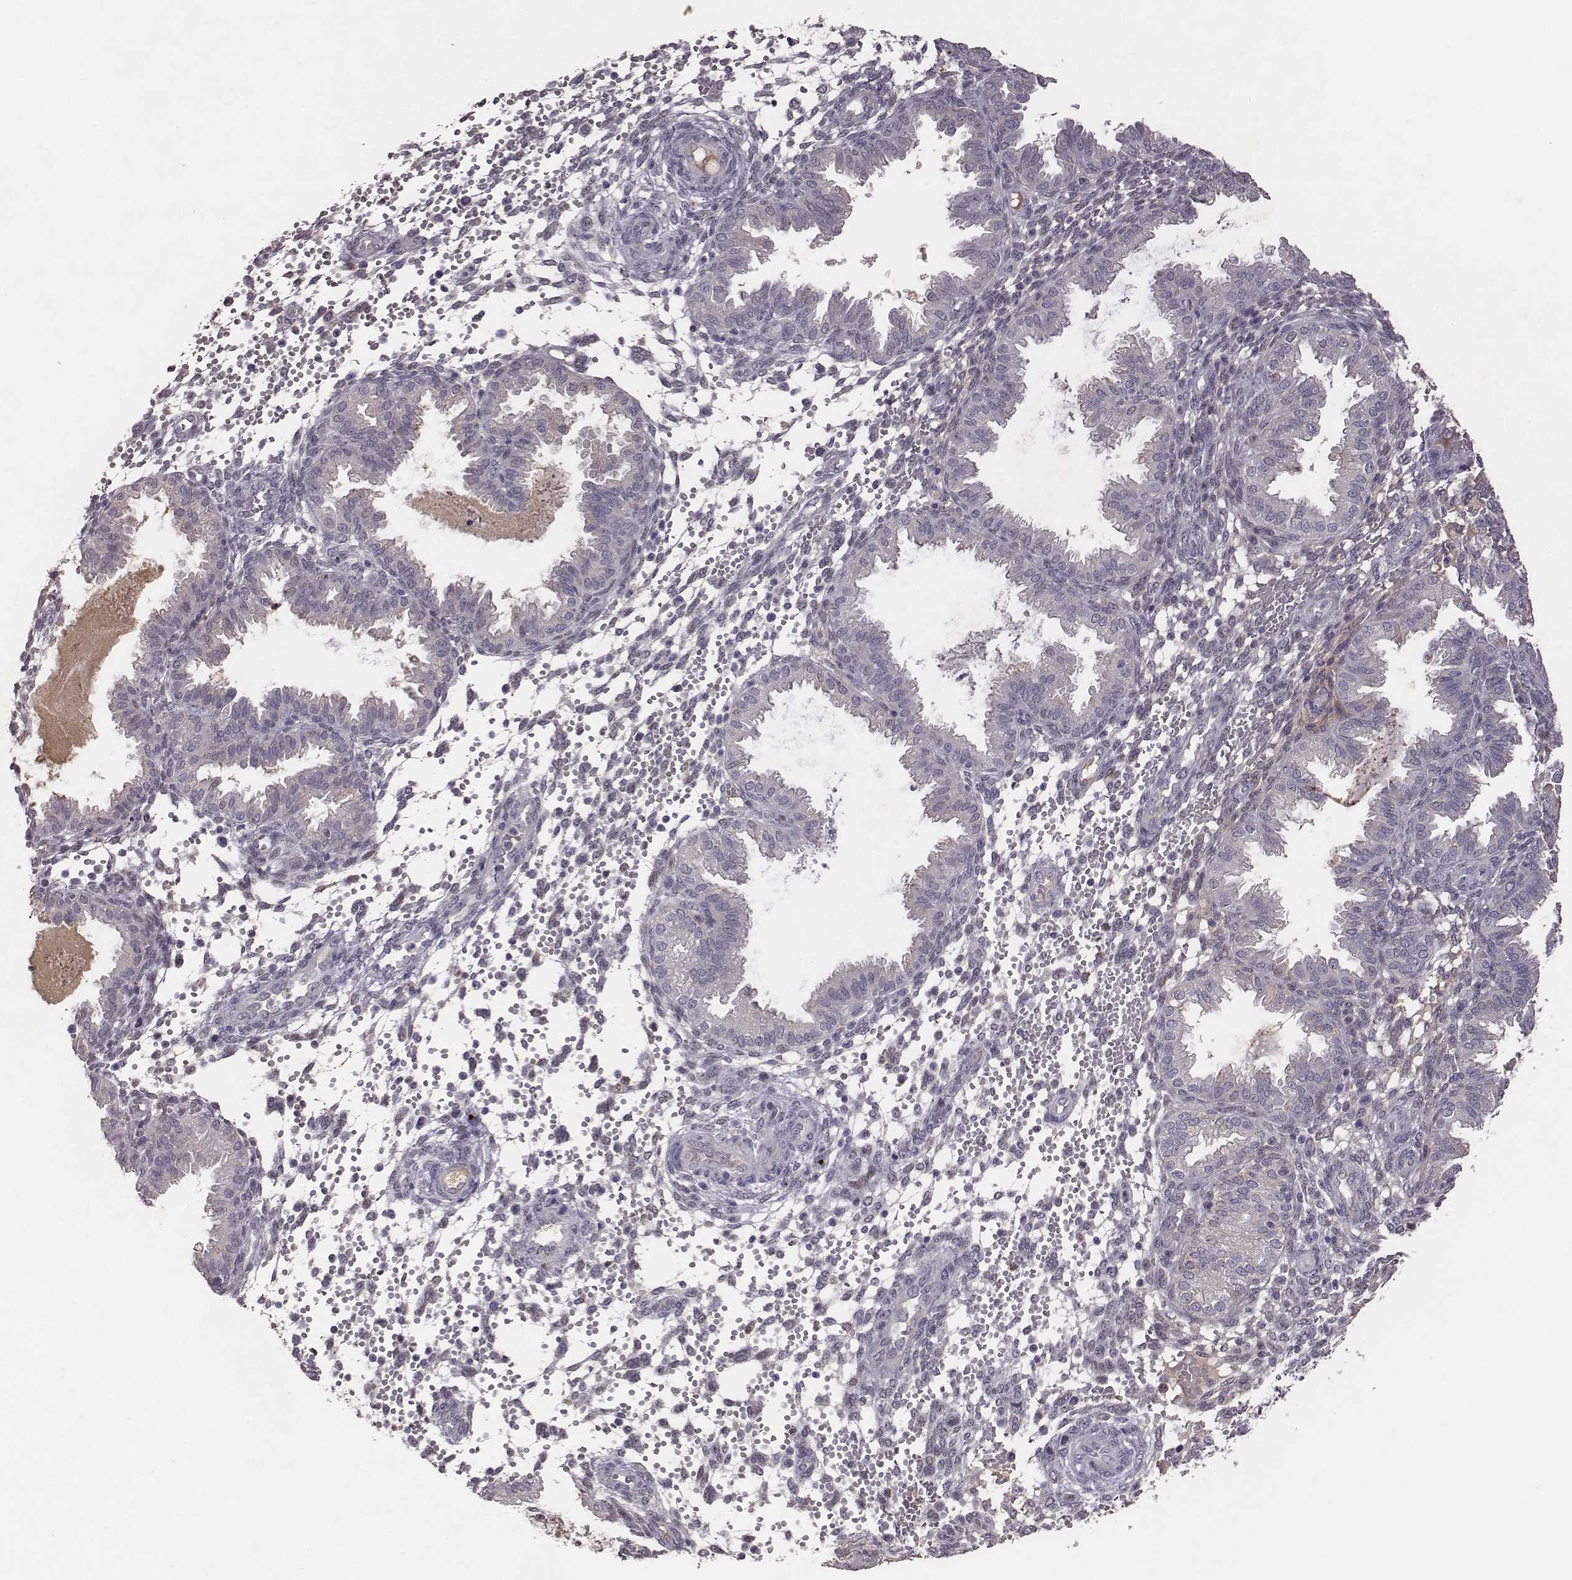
{"staining": {"intensity": "negative", "quantity": "none", "location": "none"}, "tissue": "endometrium", "cell_type": "Cells in endometrial stroma", "image_type": "normal", "snomed": [{"axis": "morphology", "description": "Normal tissue, NOS"}, {"axis": "topography", "description": "Endometrium"}], "caption": "This is an IHC micrograph of unremarkable human endometrium. There is no staining in cells in endometrial stroma.", "gene": "SLC22A6", "patient": {"sex": "female", "age": 33}}